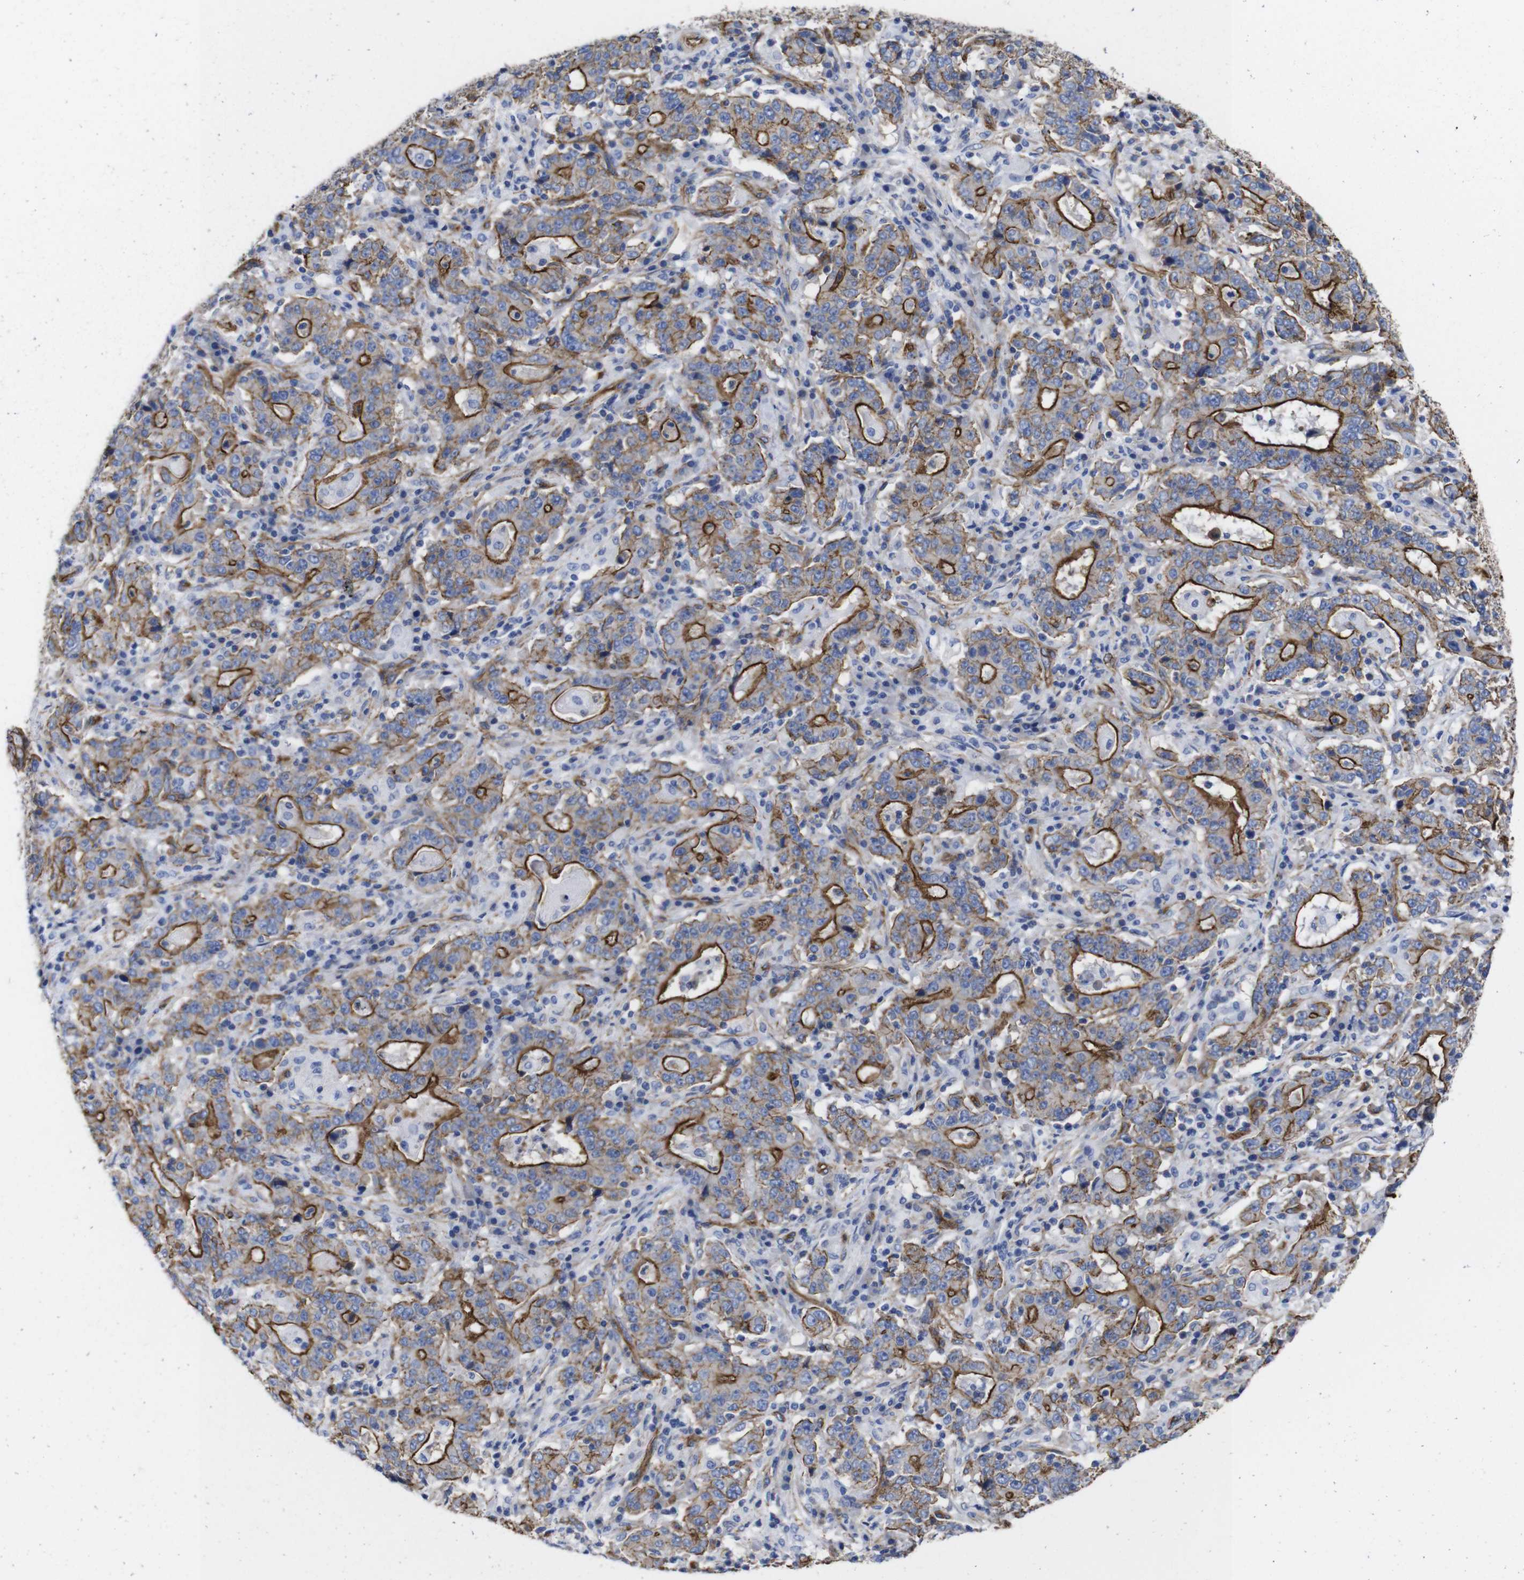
{"staining": {"intensity": "strong", "quantity": "25%-75%", "location": "cytoplasmic/membranous"}, "tissue": "stomach cancer", "cell_type": "Tumor cells", "image_type": "cancer", "snomed": [{"axis": "morphology", "description": "Normal tissue, NOS"}, {"axis": "morphology", "description": "Adenocarcinoma, NOS"}, {"axis": "topography", "description": "Stomach, upper"}, {"axis": "topography", "description": "Stomach"}], "caption": "The histopathology image shows a brown stain indicating the presence of a protein in the cytoplasmic/membranous of tumor cells in stomach adenocarcinoma.", "gene": "SPTBN1", "patient": {"sex": "male", "age": 59}}